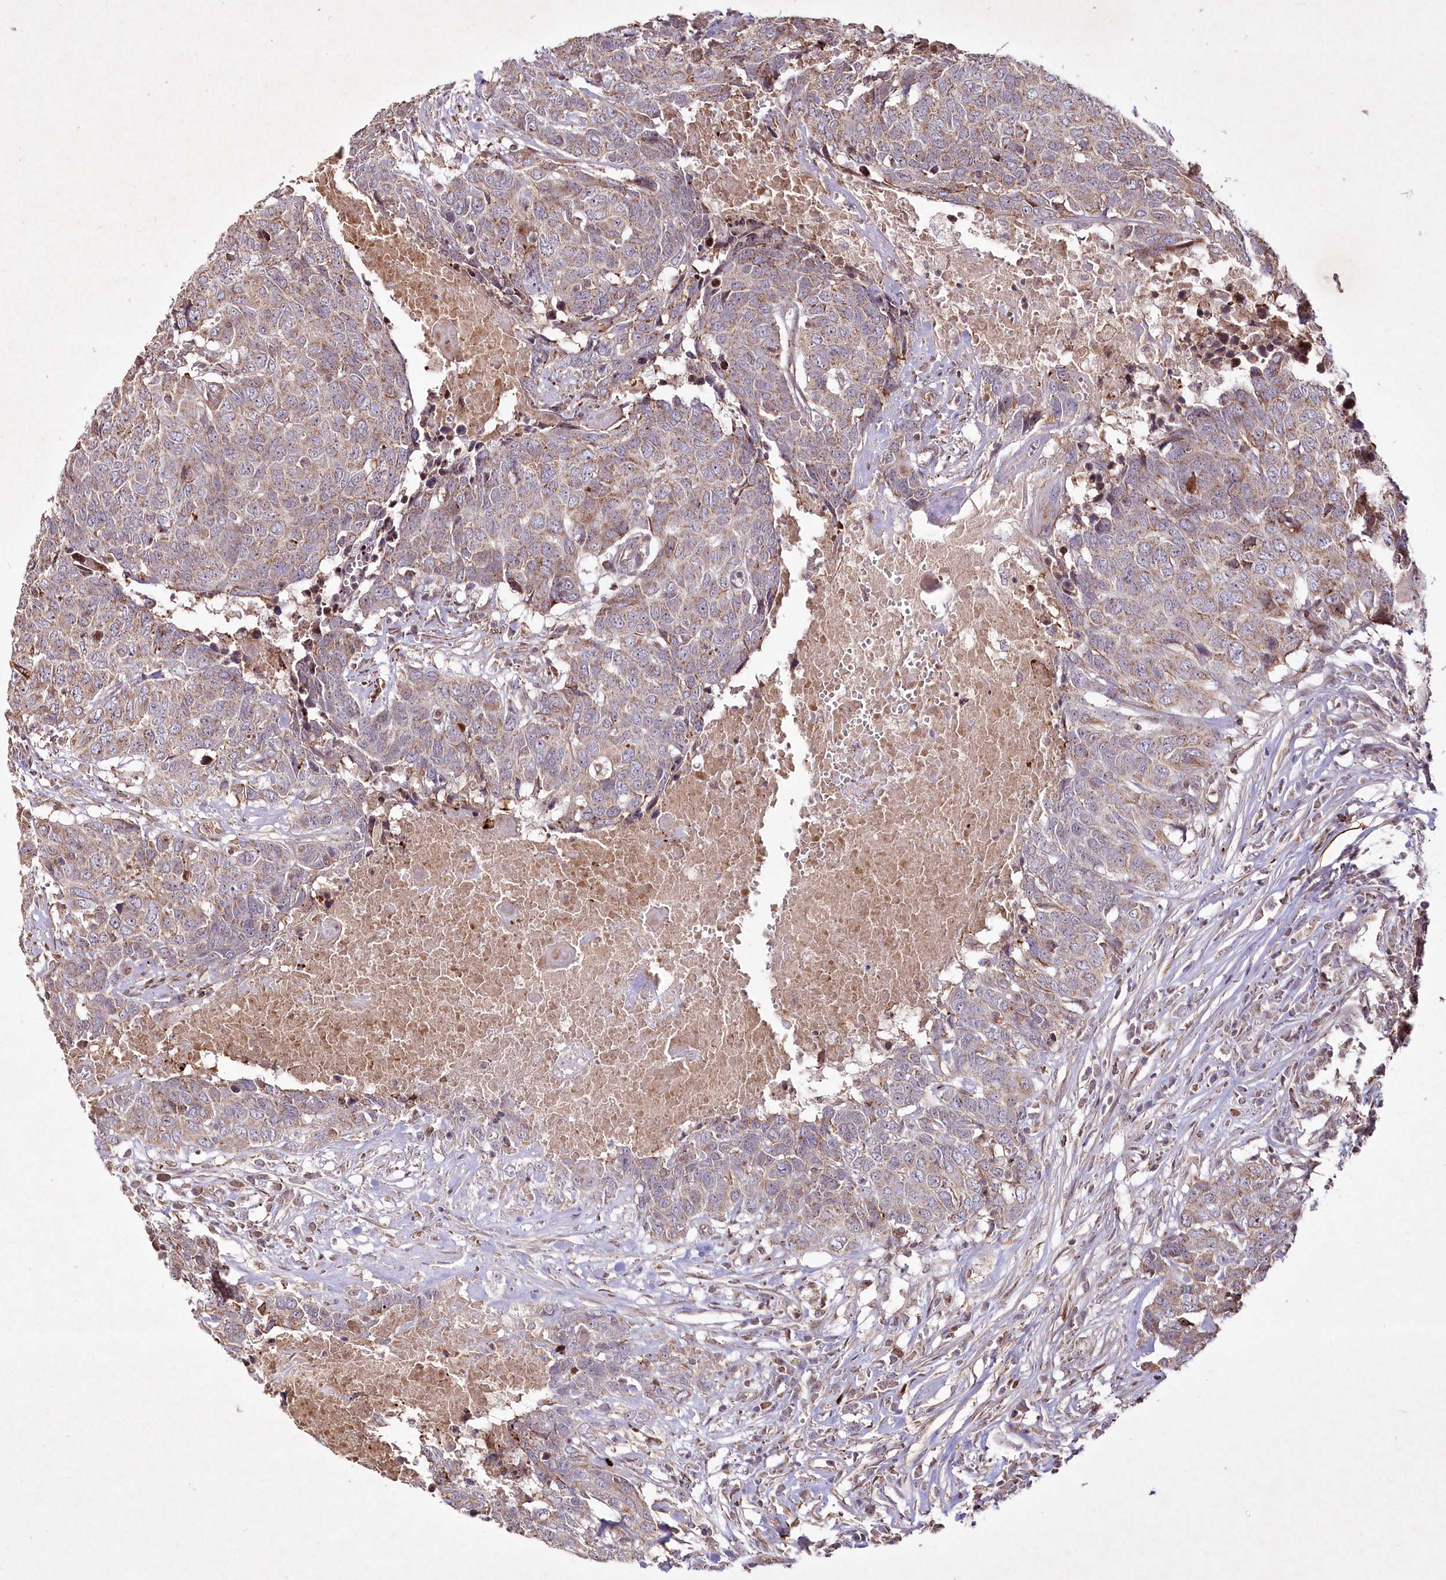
{"staining": {"intensity": "negative", "quantity": "none", "location": "none"}, "tissue": "head and neck cancer", "cell_type": "Tumor cells", "image_type": "cancer", "snomed": [{"axis": "morphology", "description": "Squamous cell carcinoma, NOS"}, {"axis": "topography", "description": "Head-Neck"}], "caption": "This histopathology image is of squamous cell carcinoma (head and neck) stained with IHC to label a protein in brown with the nuclei are counter-stained blue. There is no staining in tumor cells.", "gene": "PSTK", "patient": {"sex": "male", "age": 66}}